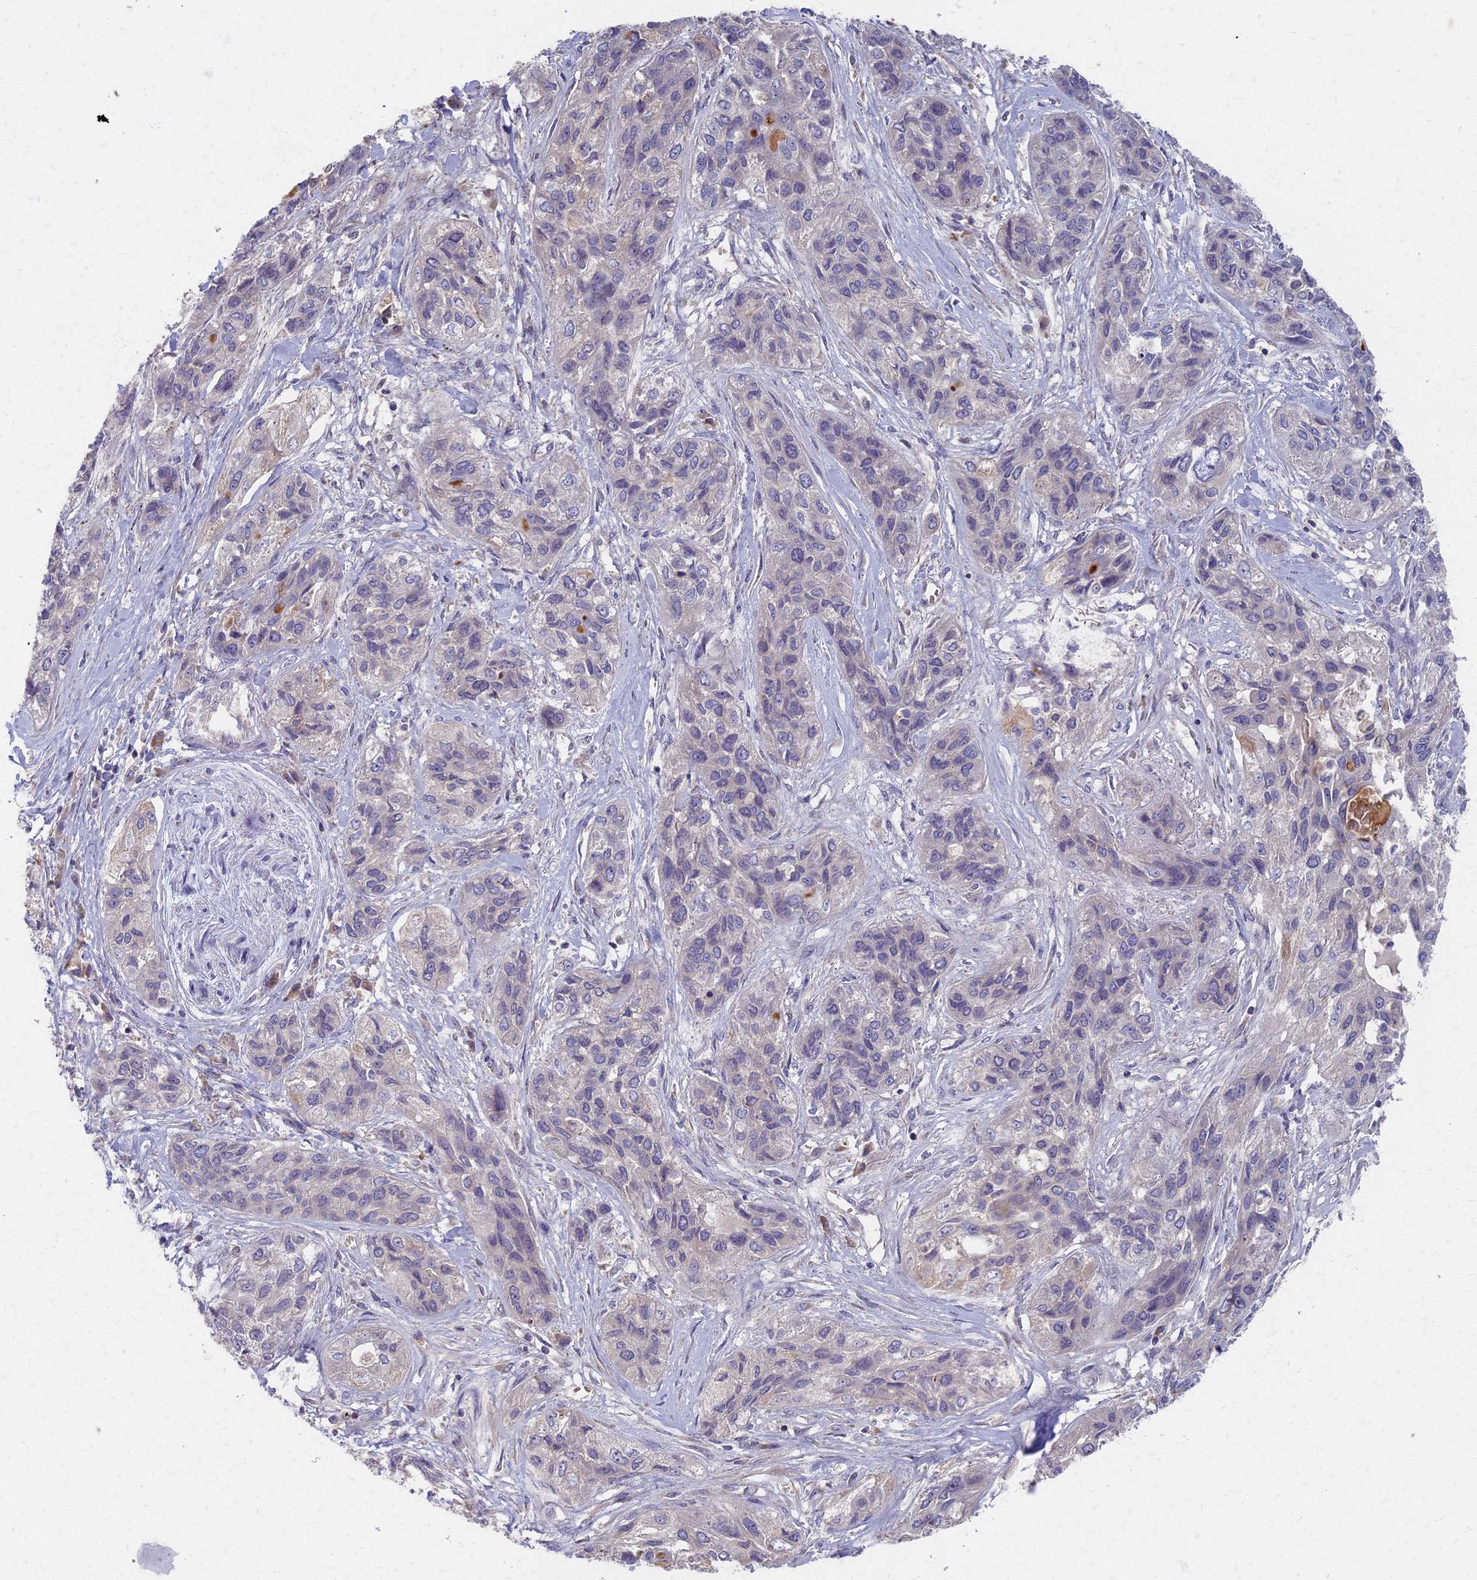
{"staining": {"intensity": "negative", "quantity": "none", "location": "none"}, "tissue": "lung cancer", "cell_type": "Tumor cells", "image_type": "cancer", "snomed": [{"axis": "morphology", "description": "Squamous cell carcinoma, NOS"}, {"axis": "topography", "description": "Lung"}], "caption": "Image shows no significant protein expression in tumor cells of lung cancer (squamous cell carcinoma).", "gene": "AP4E1", "patient": {"sex": "female", "age": 70}}